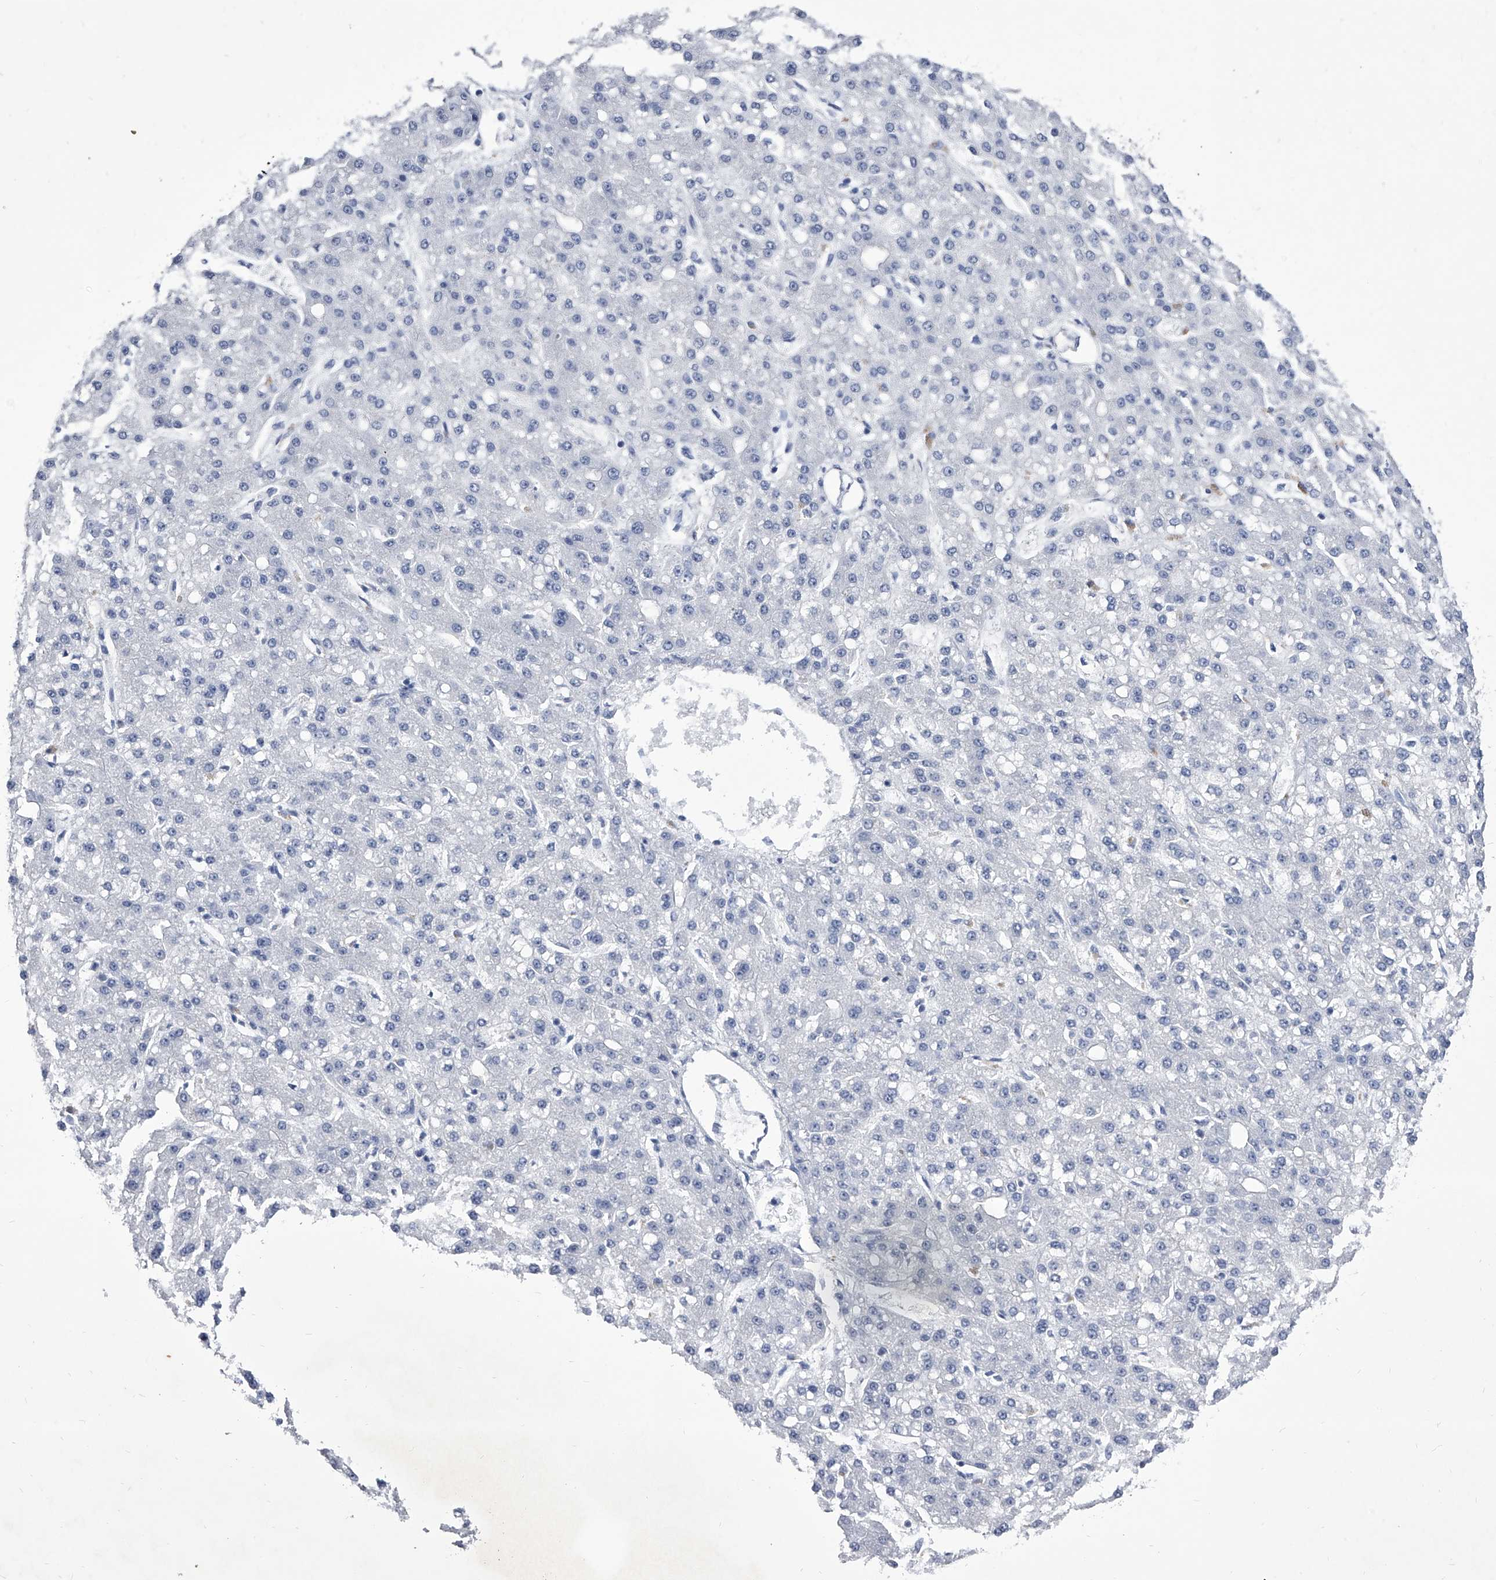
{"staining": {"intensity": "negative", "quantity": "none", "location": "none"}, "tissue": "liver cancer", "cell_type": "Tumor cells", "image_type": "cancer", "snomed": [{"axis": "morphology", "description": "Carcinoma, Hepatocellular, NOS"}, {"axis": "topography", "description": "Liver"}], "caption": "Micrograph shows no protein positivity in tumor cells of liver hepatocellular carcinoma tissue.", "gene": "CRISP2", "patient": {"sex": "male", "age": 67}}